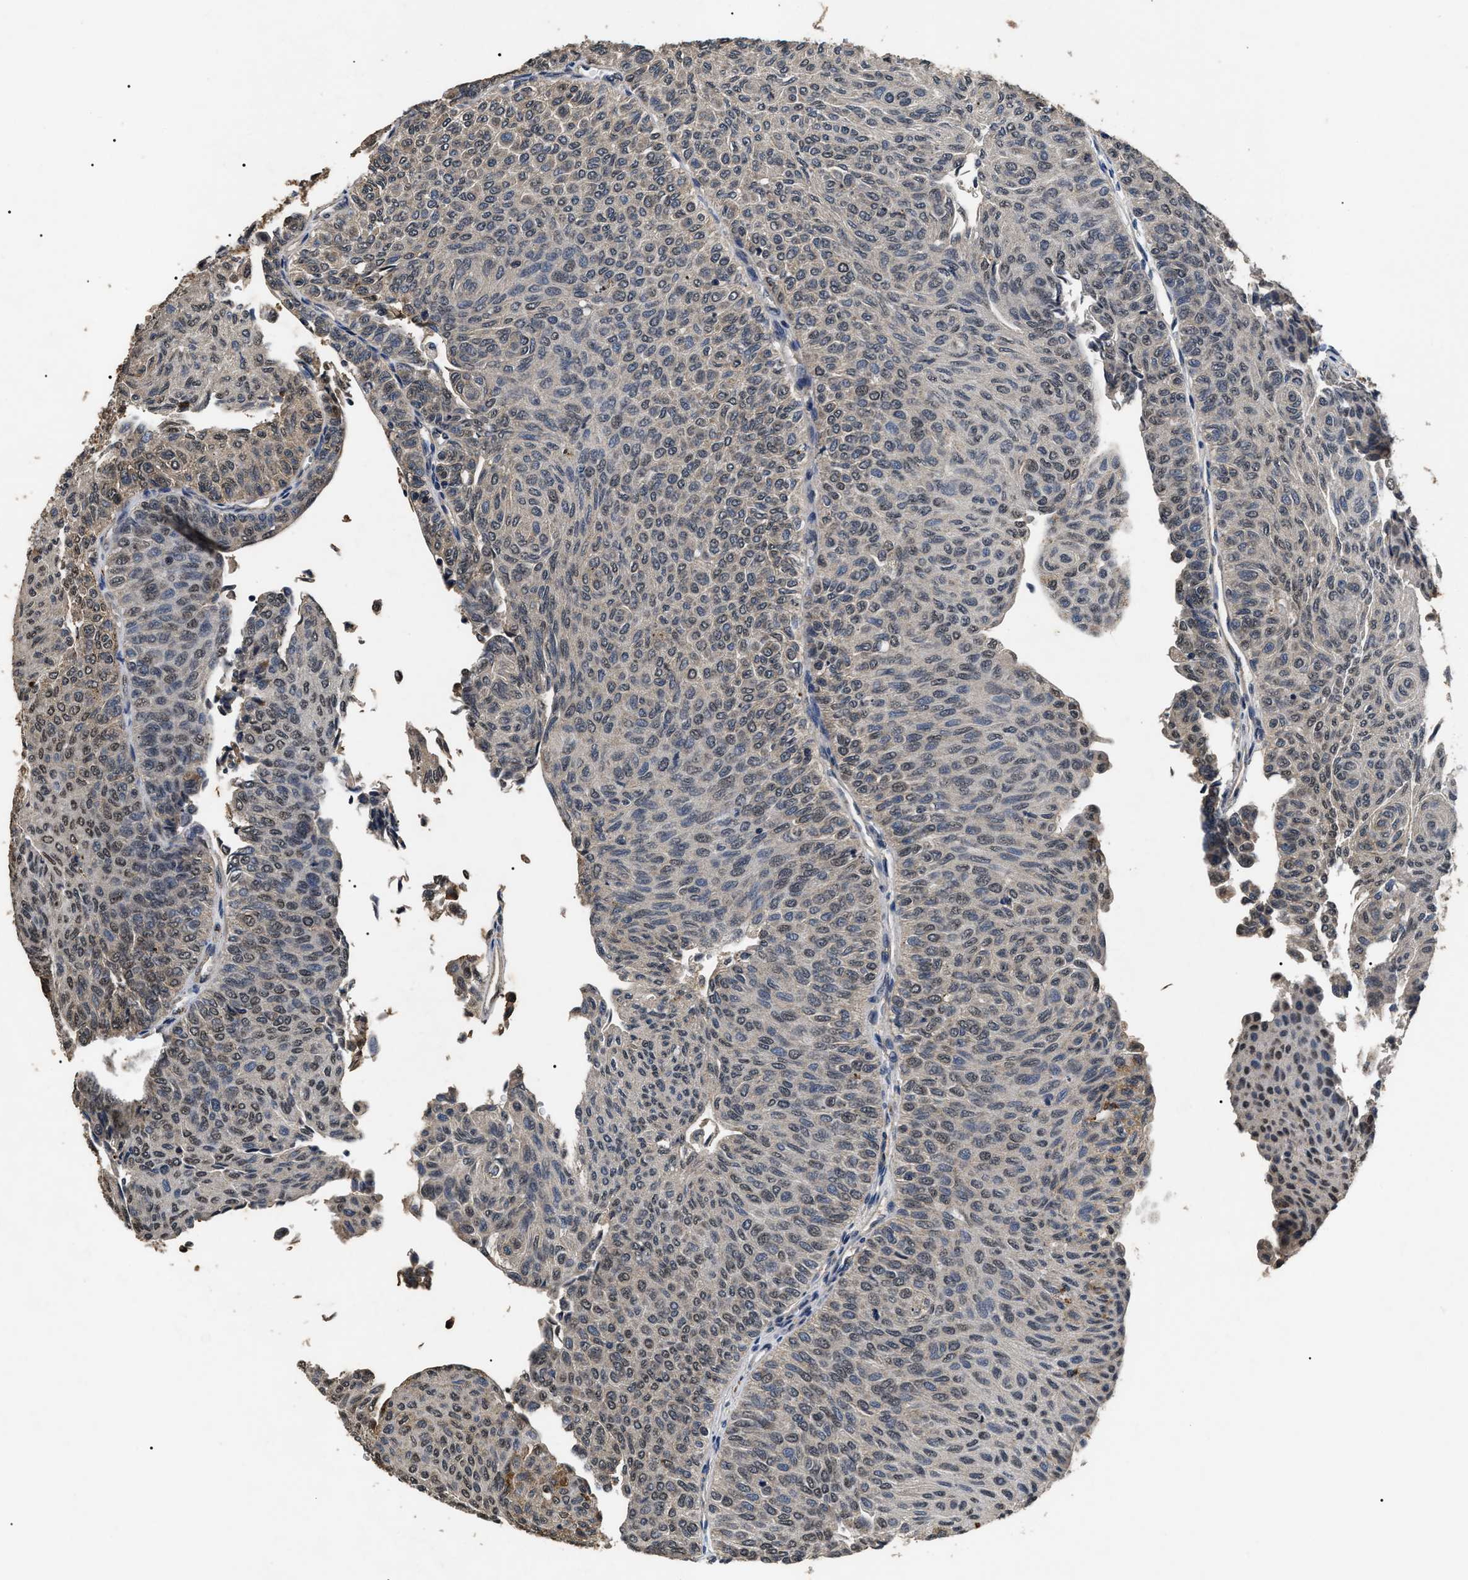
{"staining": {"intensity": "moderate", "quantity": "<25%", "location": "cytoplasmic/membranous,nuclear"}, "tissue": "urothelial cancer", "cell_type": "Tumor cells", "image_type": "cancer", "snomed": [{"axis": "morphology", "description": "Urothelial carcinoma, Low grade"}, {"axis": "topography", "description": "Urinary bladder"}], "caption": "Immunohistochemistry photomicrograph of neoplastic tissue: human low-grade urothelial carcinoma stained using immunohistochemistry exhibits low levels of moderate protein expression localized specifically in the cytoplasmic/membranous and nuclear of tumor cells, appearing as a cytoplasmic/membranous and nuclear brown color.", "gene": "ANP32E", "patient": {"sex": "male", "age": 78}}